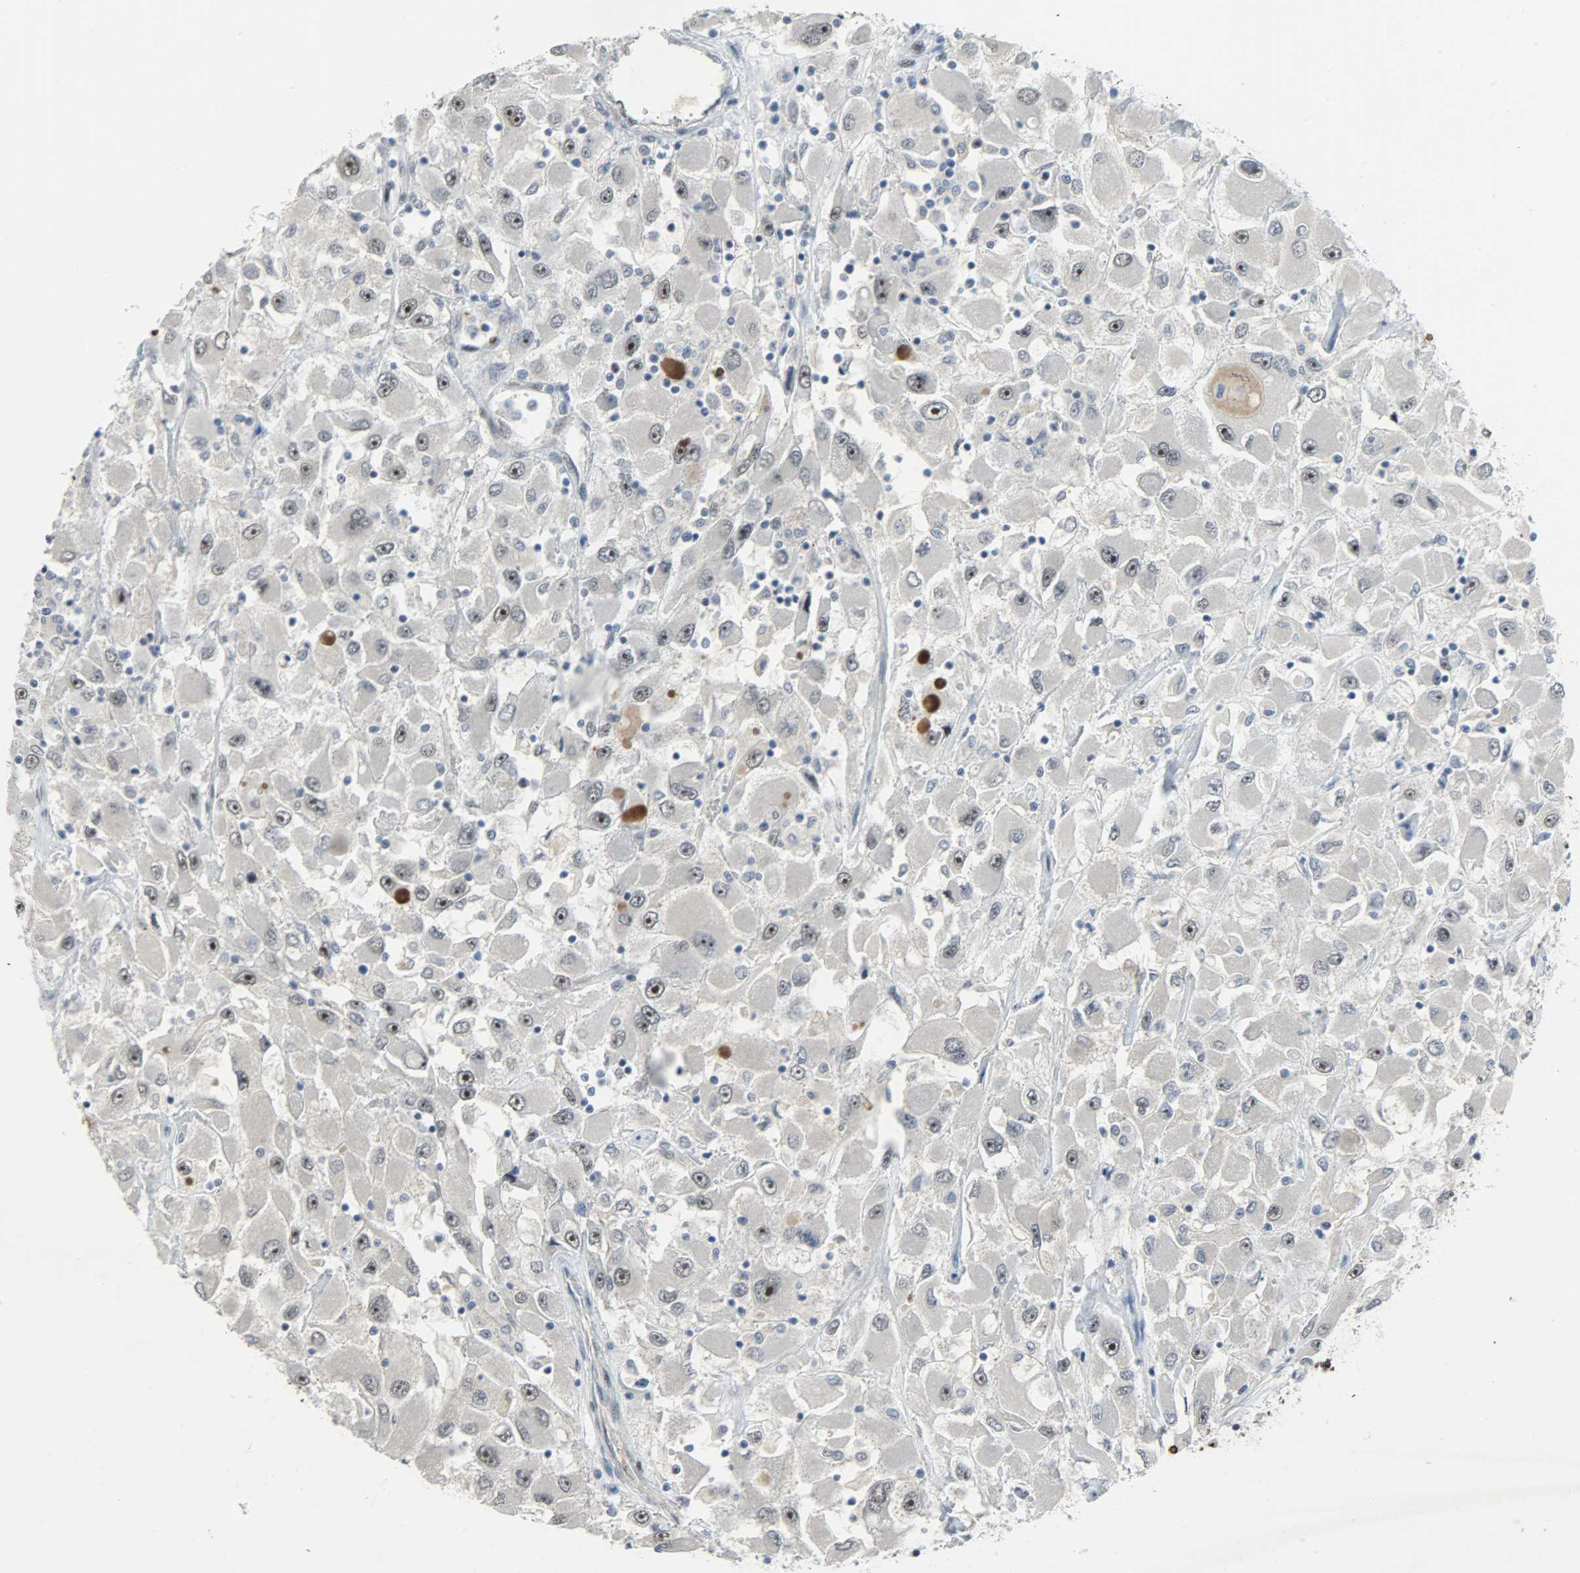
{"staining": {"intensity": "strong", "quantity": "25%-75%", "location": "nuclear"}, "tissue": "renal cancer", "cell_type": "Tumor cells", "image_type": "cancer", "snomed": [{"axis": "morphology", "description": "Adenocarcinoma, NOS"}, {"axis": "topography", "description": "Kidney"}], "caption": "This is an image of immunohistochemistry (IHC) staining of adenocarcinoma (renal), which shows strong positivity in the nuclear of tumor cells.", "gene": "SNAI1", "patient": {"sex": "female", "age": 52}}